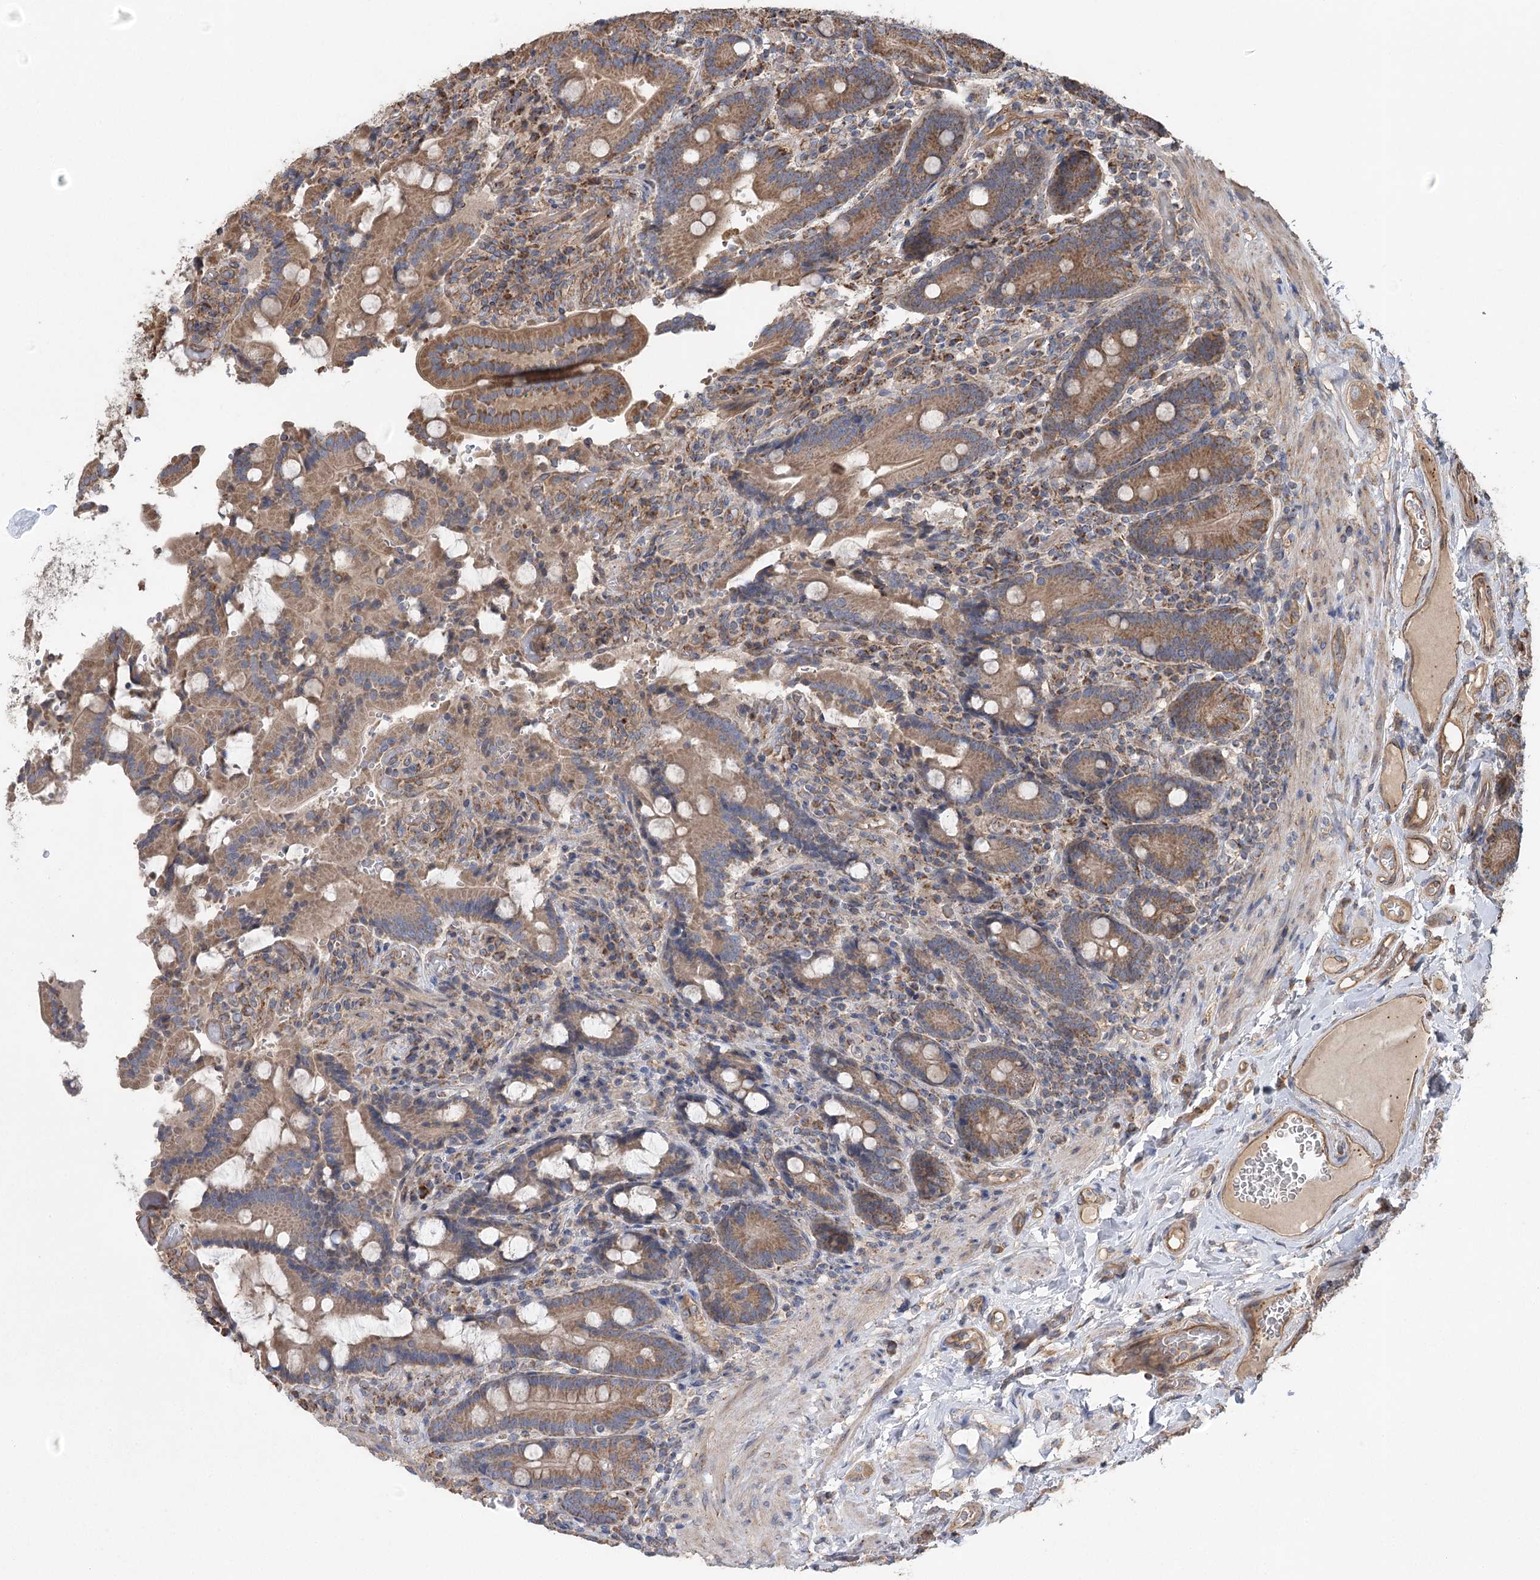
{"staining": {"intensity": "moderate", "quantity": ">75%", "location": "cytoplasmic/membranous"}, "tissue": "duodenum", "cell_type": "Glandular cells", "image_type": "normal", "snomed": [{"axis": "morphology", "description": "Normal tissue, NOS"}, {"axis": "topography", "description": "Duodenum"}], "caption": "Benign duodenum displays moderate cytoplasmic/membranous positivity in approximately >75% of glandular cells, visualized by immunohistochemistry.", "gene": "RWDD4", "patient": {"sex": "female", "age": 62}}